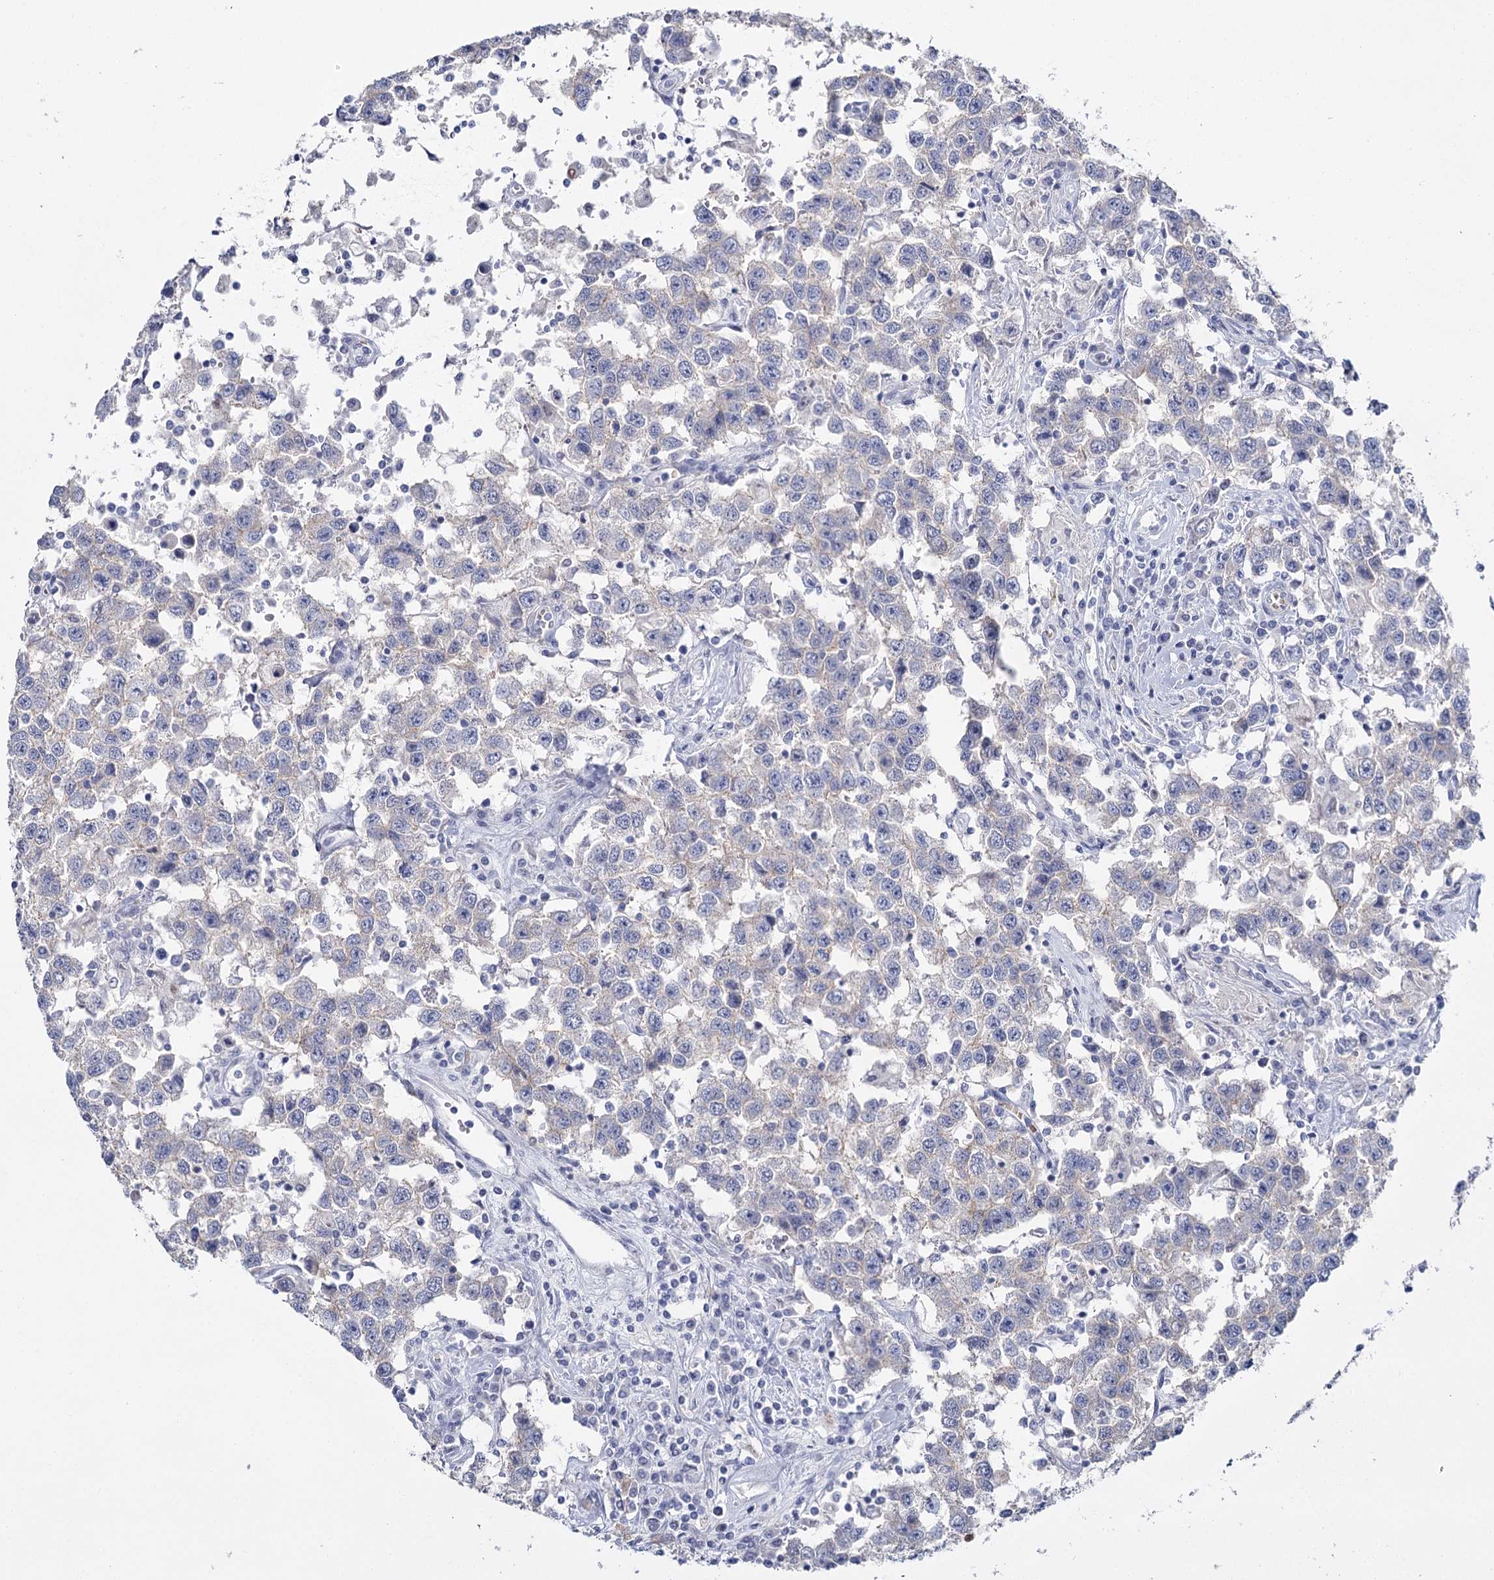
{"staining": {"intensity": "negative", "quantity": "none", "location": "none"}, "tissue": "testis cancer", "cell_type": "Tumor cells", "image_type": "cancer", "snomed": [{"axis": "morphology", "description": "Seminoma, NOS"}, {"axis": "topography", "description": "Testis"}], "caption": "Human seminoma (testis) stained for a protein using IHC exhibits no staining in tumor cells.", "gene": "IGSF3", "patient": {"sex": "male", "age": 41}}